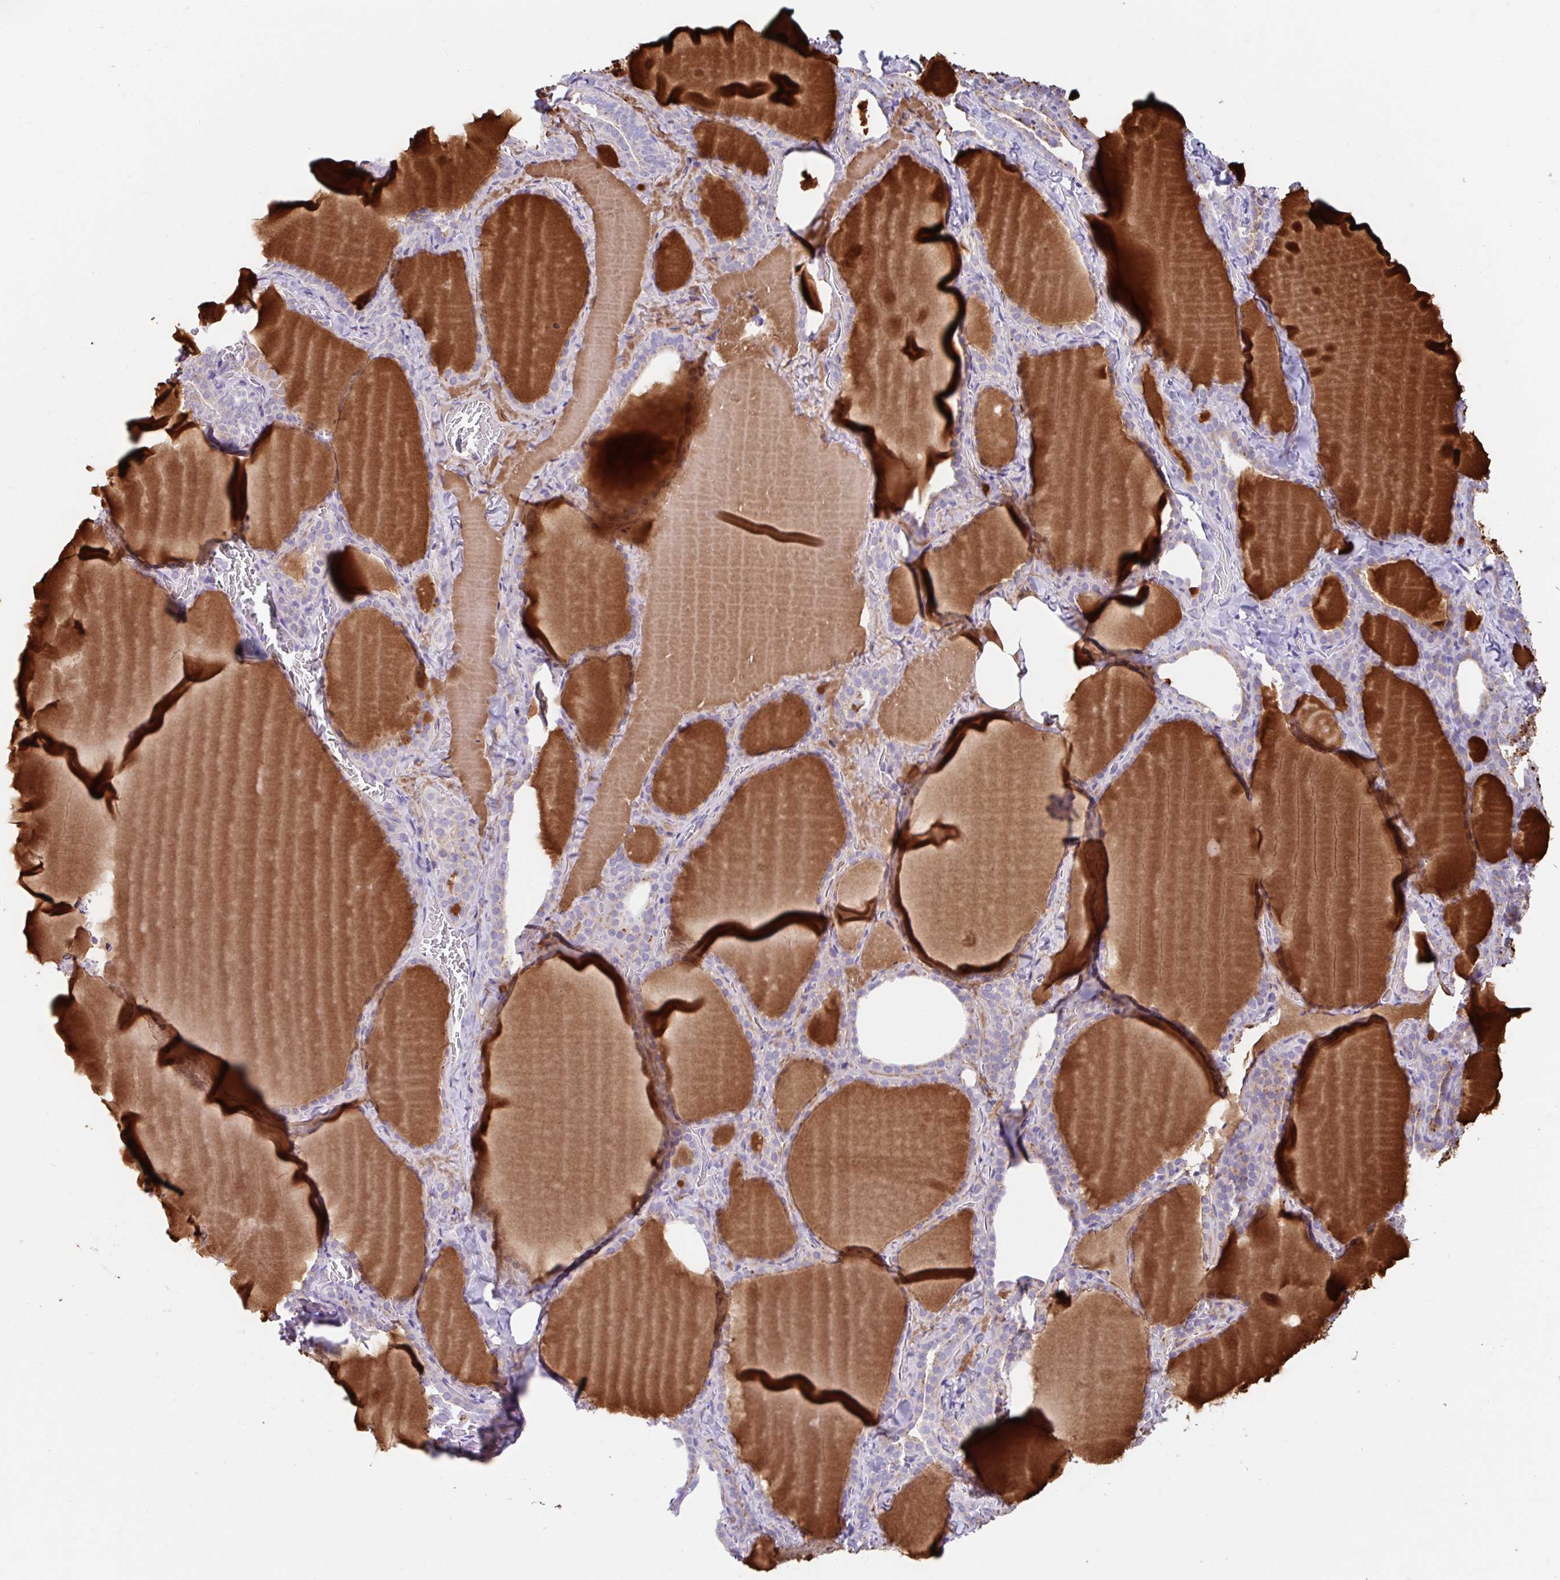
{"staining": {"intensity": "moderate", "quantity": "25%-75%", "location": "cytoplasmic/membranous"}, "tissue": "thyroid gland", "cell_type": "Glandular cells", "image_type": "normal", "snomed": [{"axis": "morphology", "description": "Normal tissue, NOS"}, {"axis": "topography", "description": "Thyroid gland"}], "caption": "Approximately 25%-75% of glandular cells in unremarkable thyroid gland show moderate cytoplasmic/membranous protein staining as visualized by brown immunohistochemical staining.", "gene": "ZNF33A", "patient": {"sex": "female", "age": 22}}